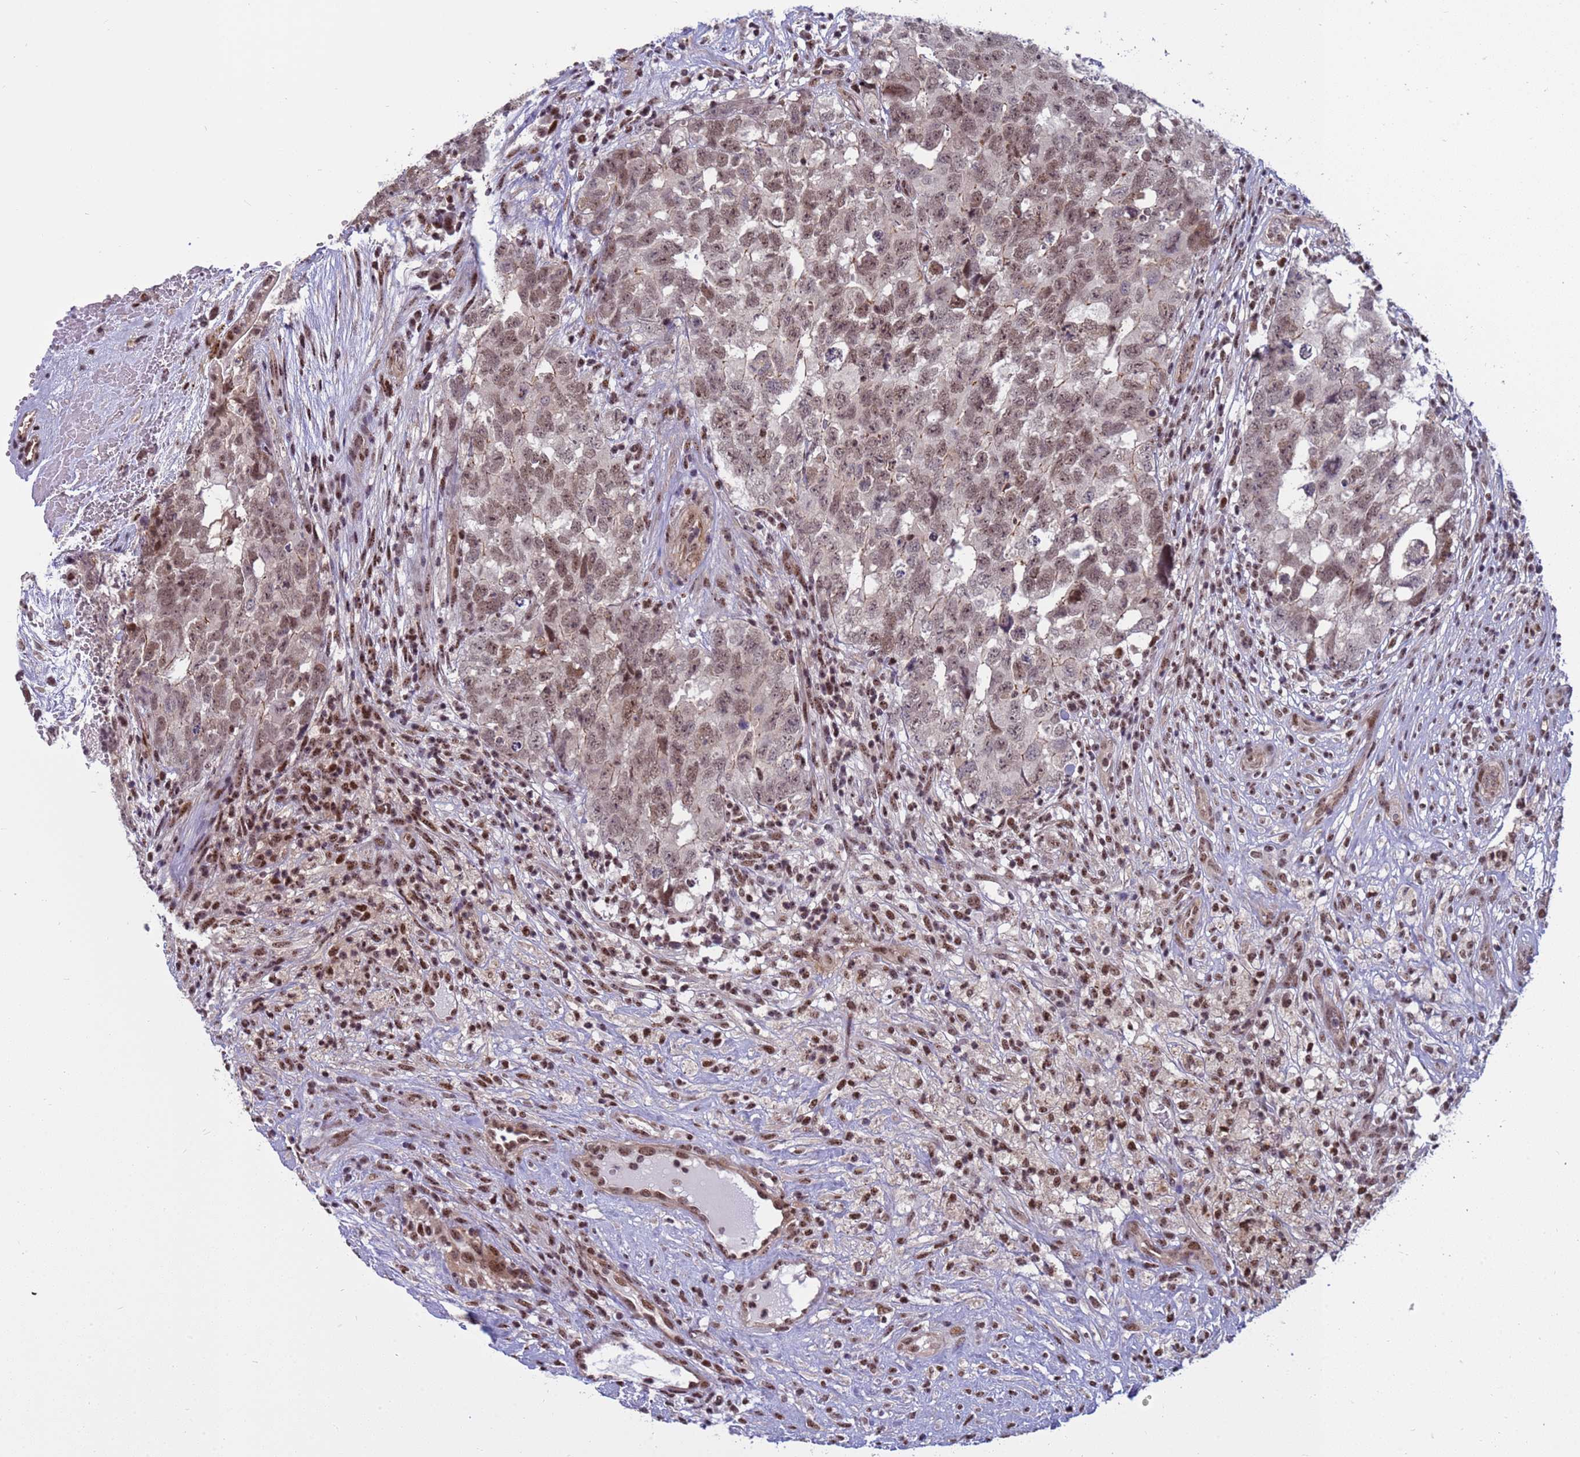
{"staining": {"intensity": "moderate", "quantity": "25%-75%", "location": "nuclear"}, "tissue": "testis cancer", "cell_type": "Tumor cells", "image_type": "cancer", "snomed": [{"axis": "morphology", "description": "Seminoma, NOS"}, {"axis": "morphology", "description": "Carcinoma, Embryonal, NOS"}, {"axis": "topography", "description": "Testis"}], "caption": "An image of human testis seminoma stained for a protein shows moderate nuclear brown staining in tumor cells. Nuclei are stained in blue.", "gene": "NSL1", "patient": {"sex": "male", "age": 29}}